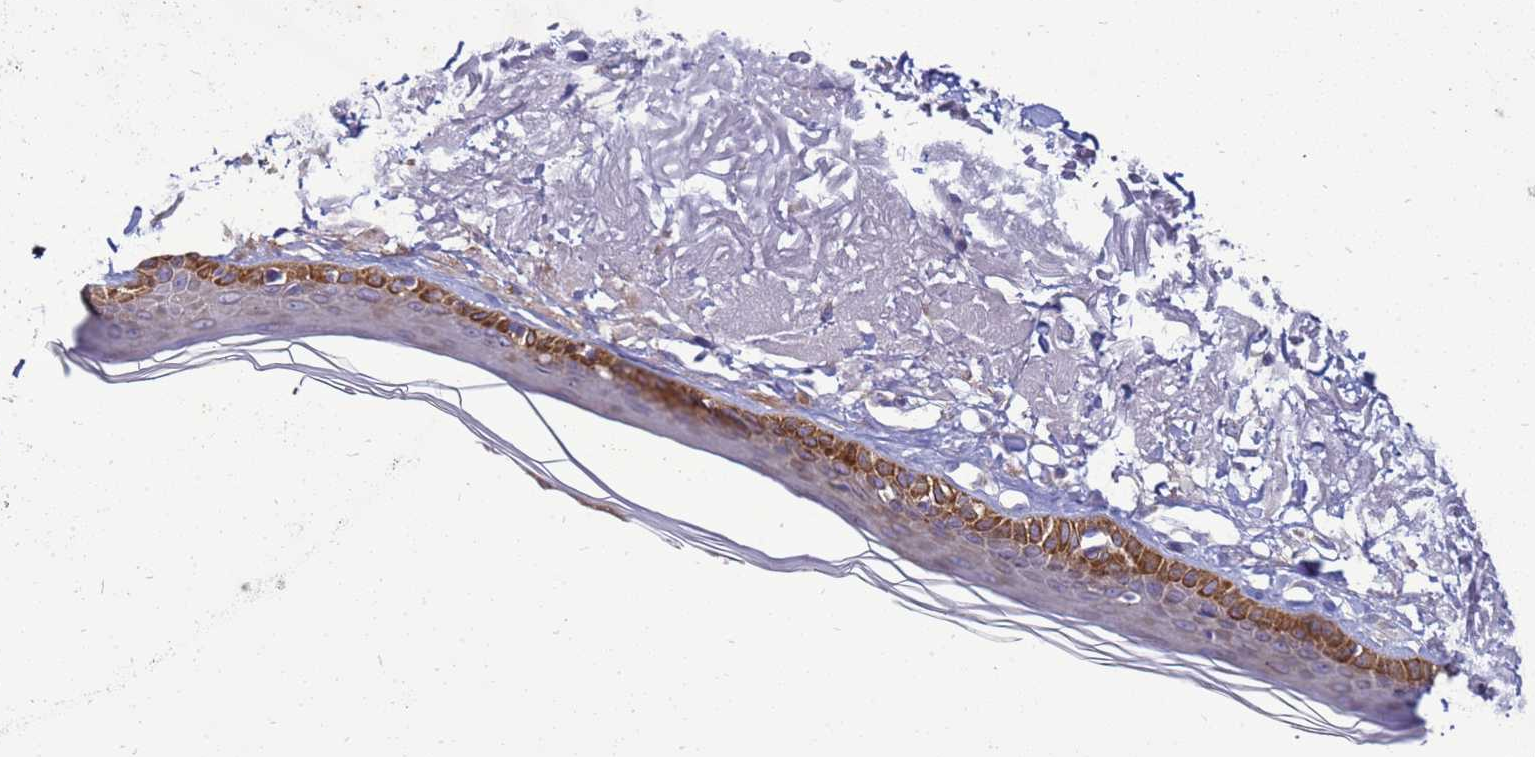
{"staining": {"intensity": "negative", "quantity": "none", "location": "none"}, "tissue": "skin", "cell_type": "Fibroblasts", "image_type": "normal", "snomed": [{"axis": "morphology", "description": "Normal tissue, NOS"}, {"axis": "topography", "description": "Skin"}, {"axis": "topography", "description": "Skeletal muscle"}], "caption": "High power microscopy histopathology image of an immunohistochemistry (IHC) photomicrograph of normal skin, revealing no significant positivity in fibroblasts. Nuclei are stained in blue.", "gene": "MON1B", "patient": {"sex": "male", "age": 83}}